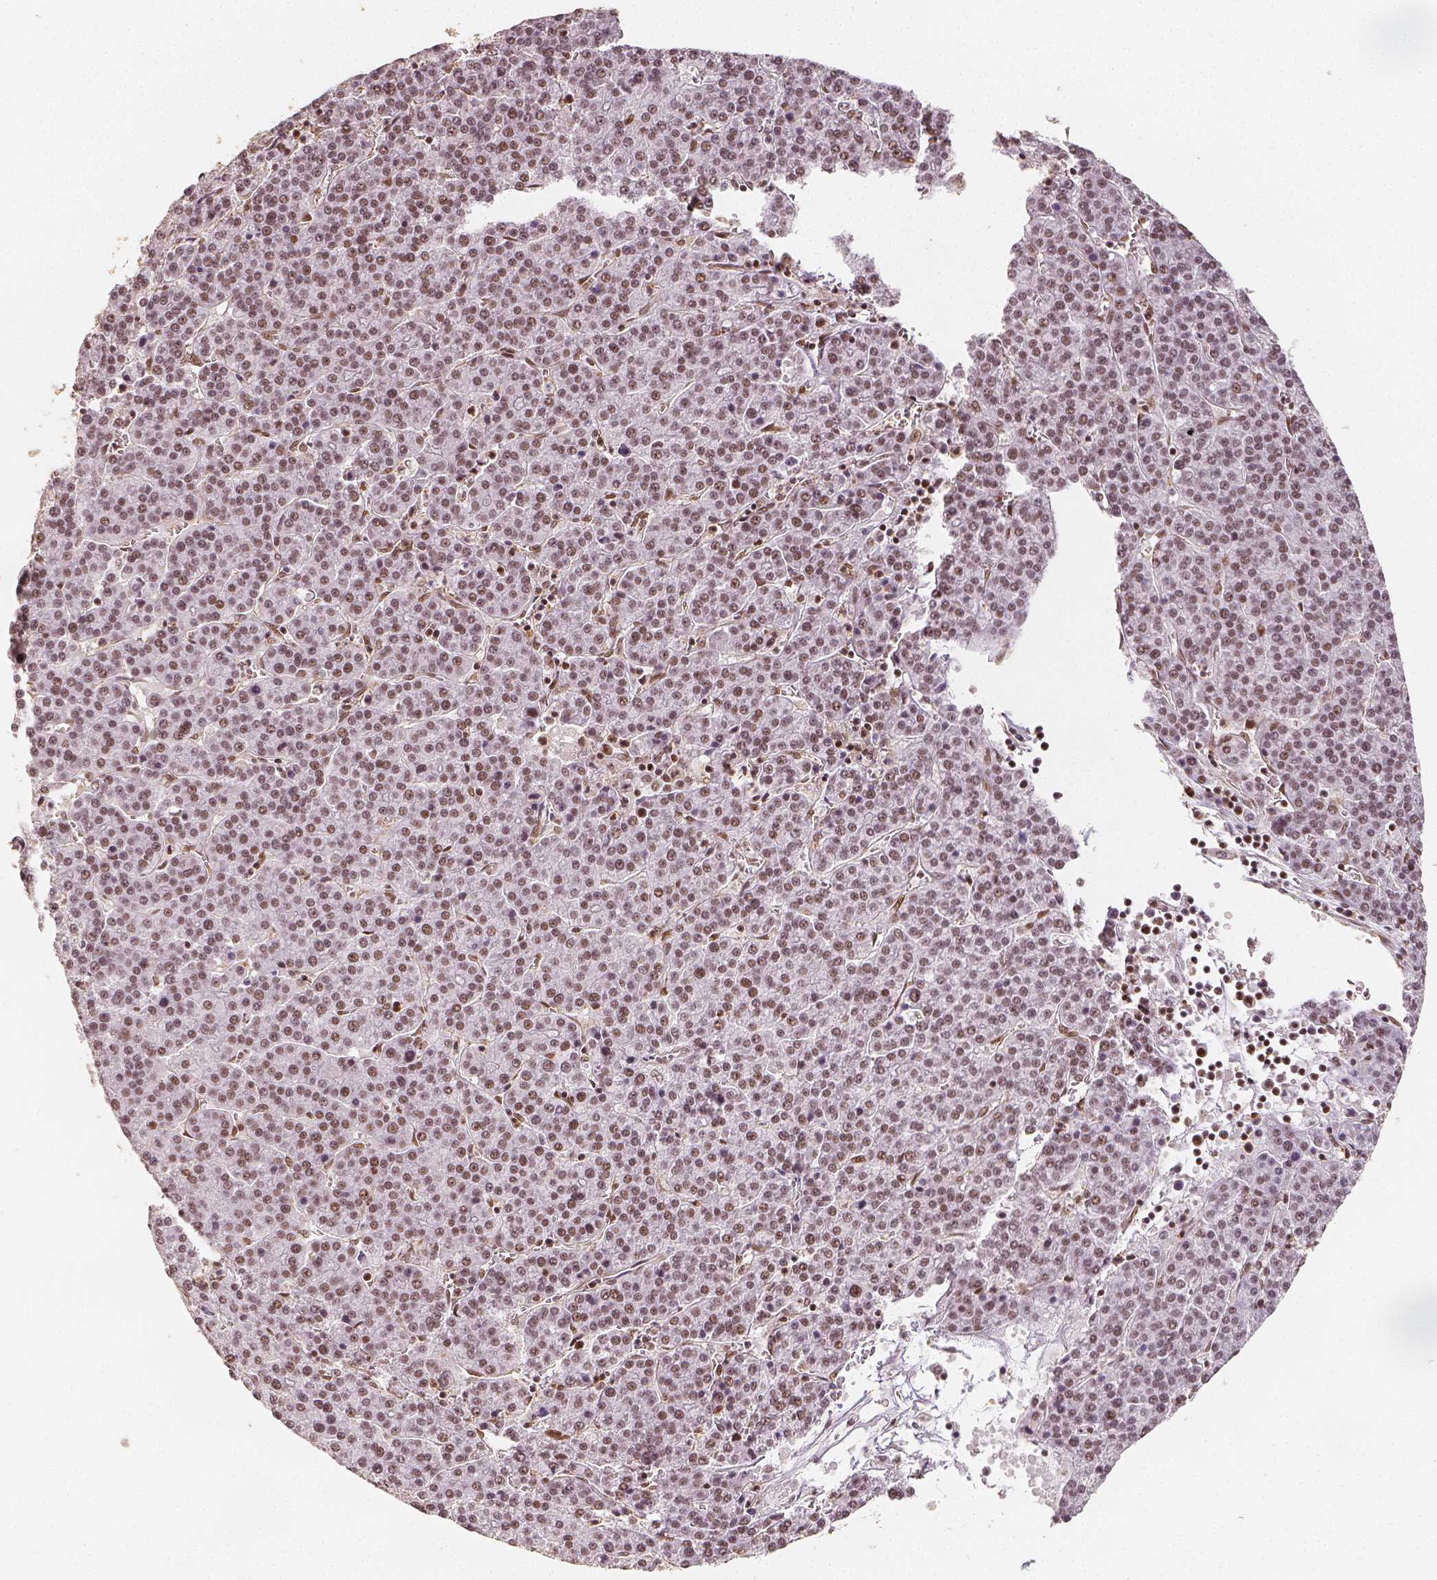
{"staining": {"intensity": "moderate", "quantity": ">75%", "location": "nuclear"}, "tissue": "liver cancer", "cell_type": "Tumor cells", "image_type": "cancer", "snomed": [{"axis": "morphology", "description": "Carcinoma, Hepatocellular, NOS"}, {"axis": "topography", "description": "Liver"}], "caption": "This photomicrograph displays hepatocellular carcinoma (liver) stained with immunohistochemistry to label a protein in brown. The nuclear of tumor cells show moderate positivity for the protein. Nuclei are counter-stained blue.", "gene": "HDAC1", "patient": {"sex": "female", "age": 58}}